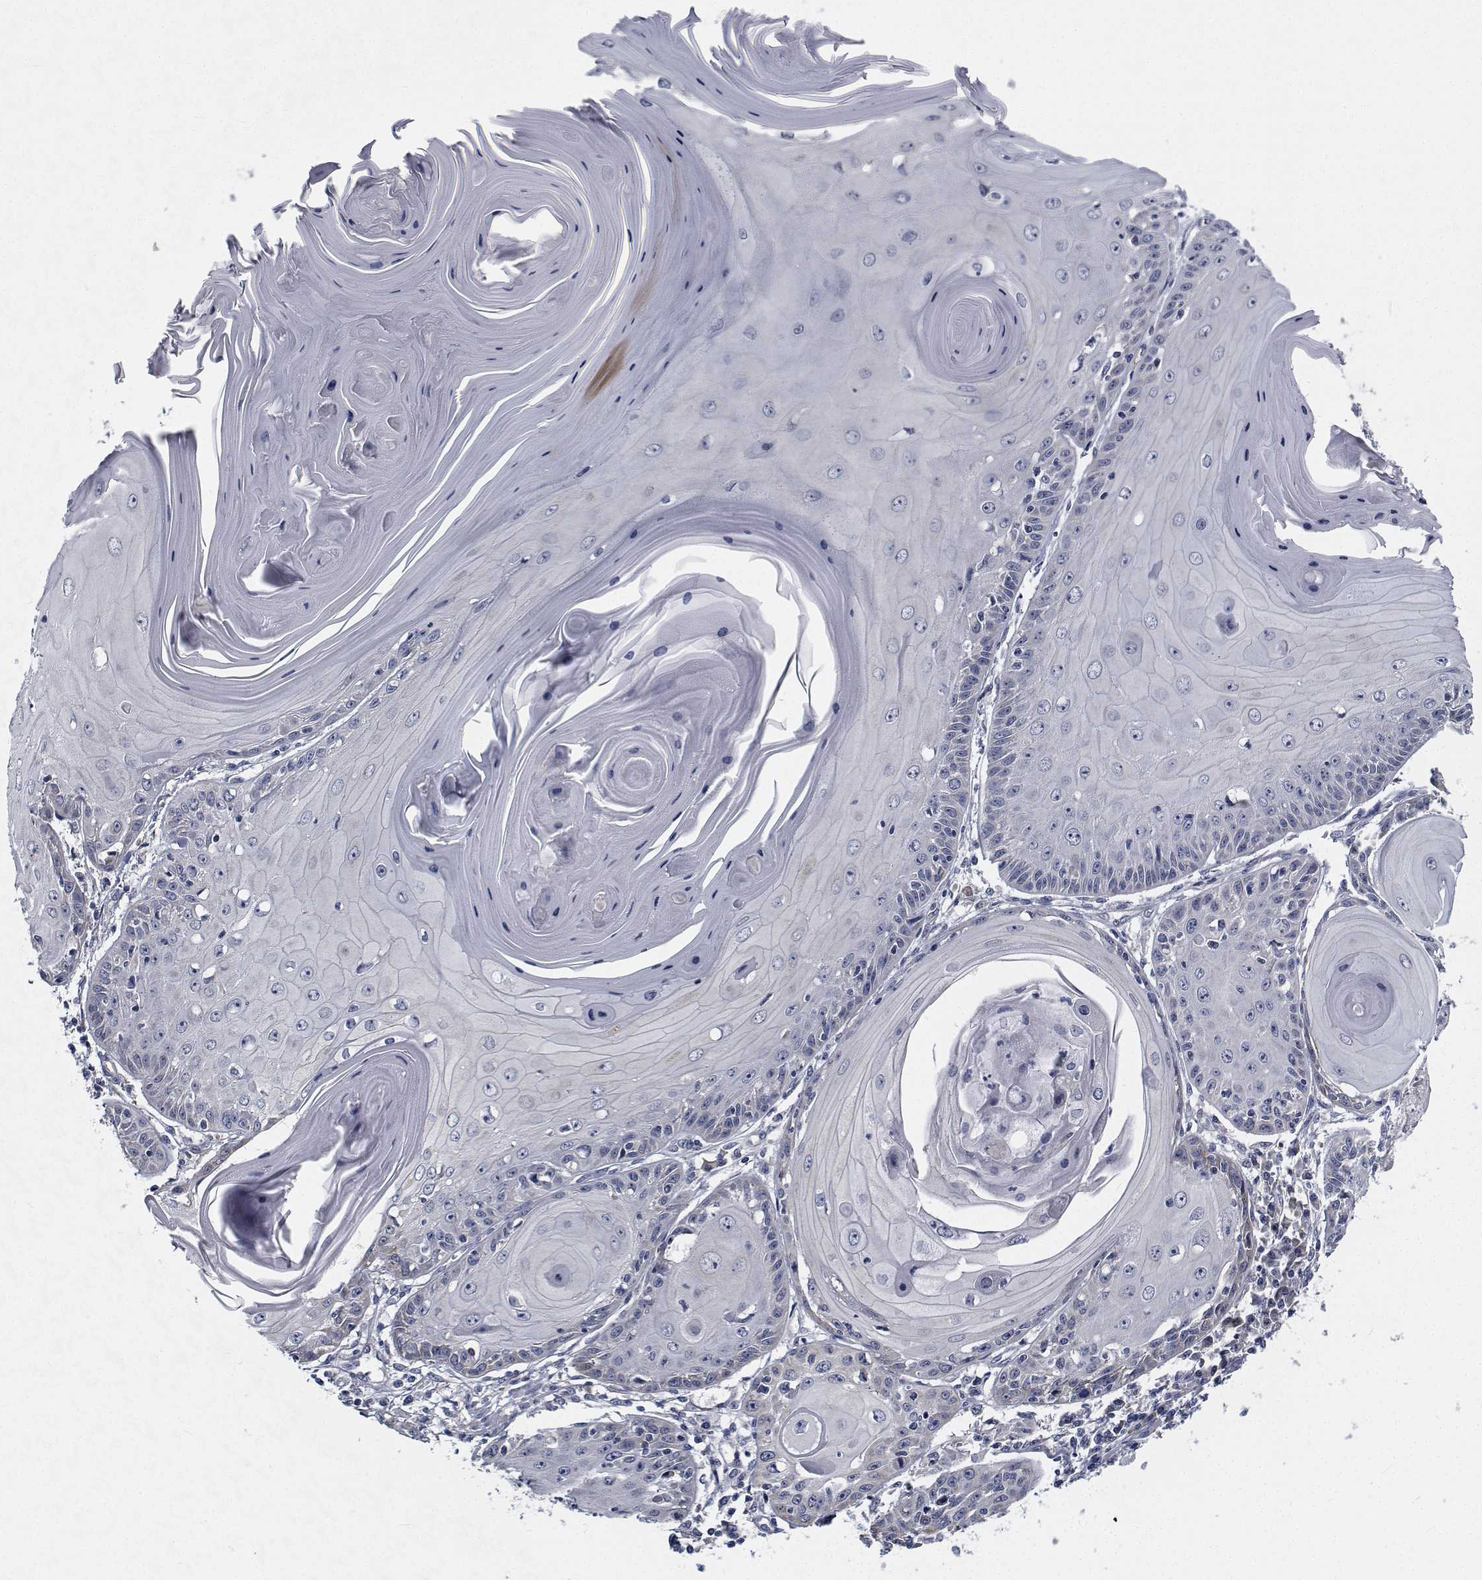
{"staining": {"intensity": "negative", "quantity": "none", "location": "none"}, "tissue": "skin cancer", "cell_type": "Tumor cells", "image_type": "cancer", "snomed": [{"axis": "morphology", "description": "Squamous cell carcinoma, NOS"}, {"axis": "topography", "description": "Skin"}, {"axis": "topography", "description": "Vulva"}], "caption": "Tumor cells show no significant protein staining in skin cancer. (DAB (3,3'-diaminobenzidine) immunohistochemistry (IHC), high magnification).", "gene": "TTBK1", "patient": {"sex": "female", "age": 85}}